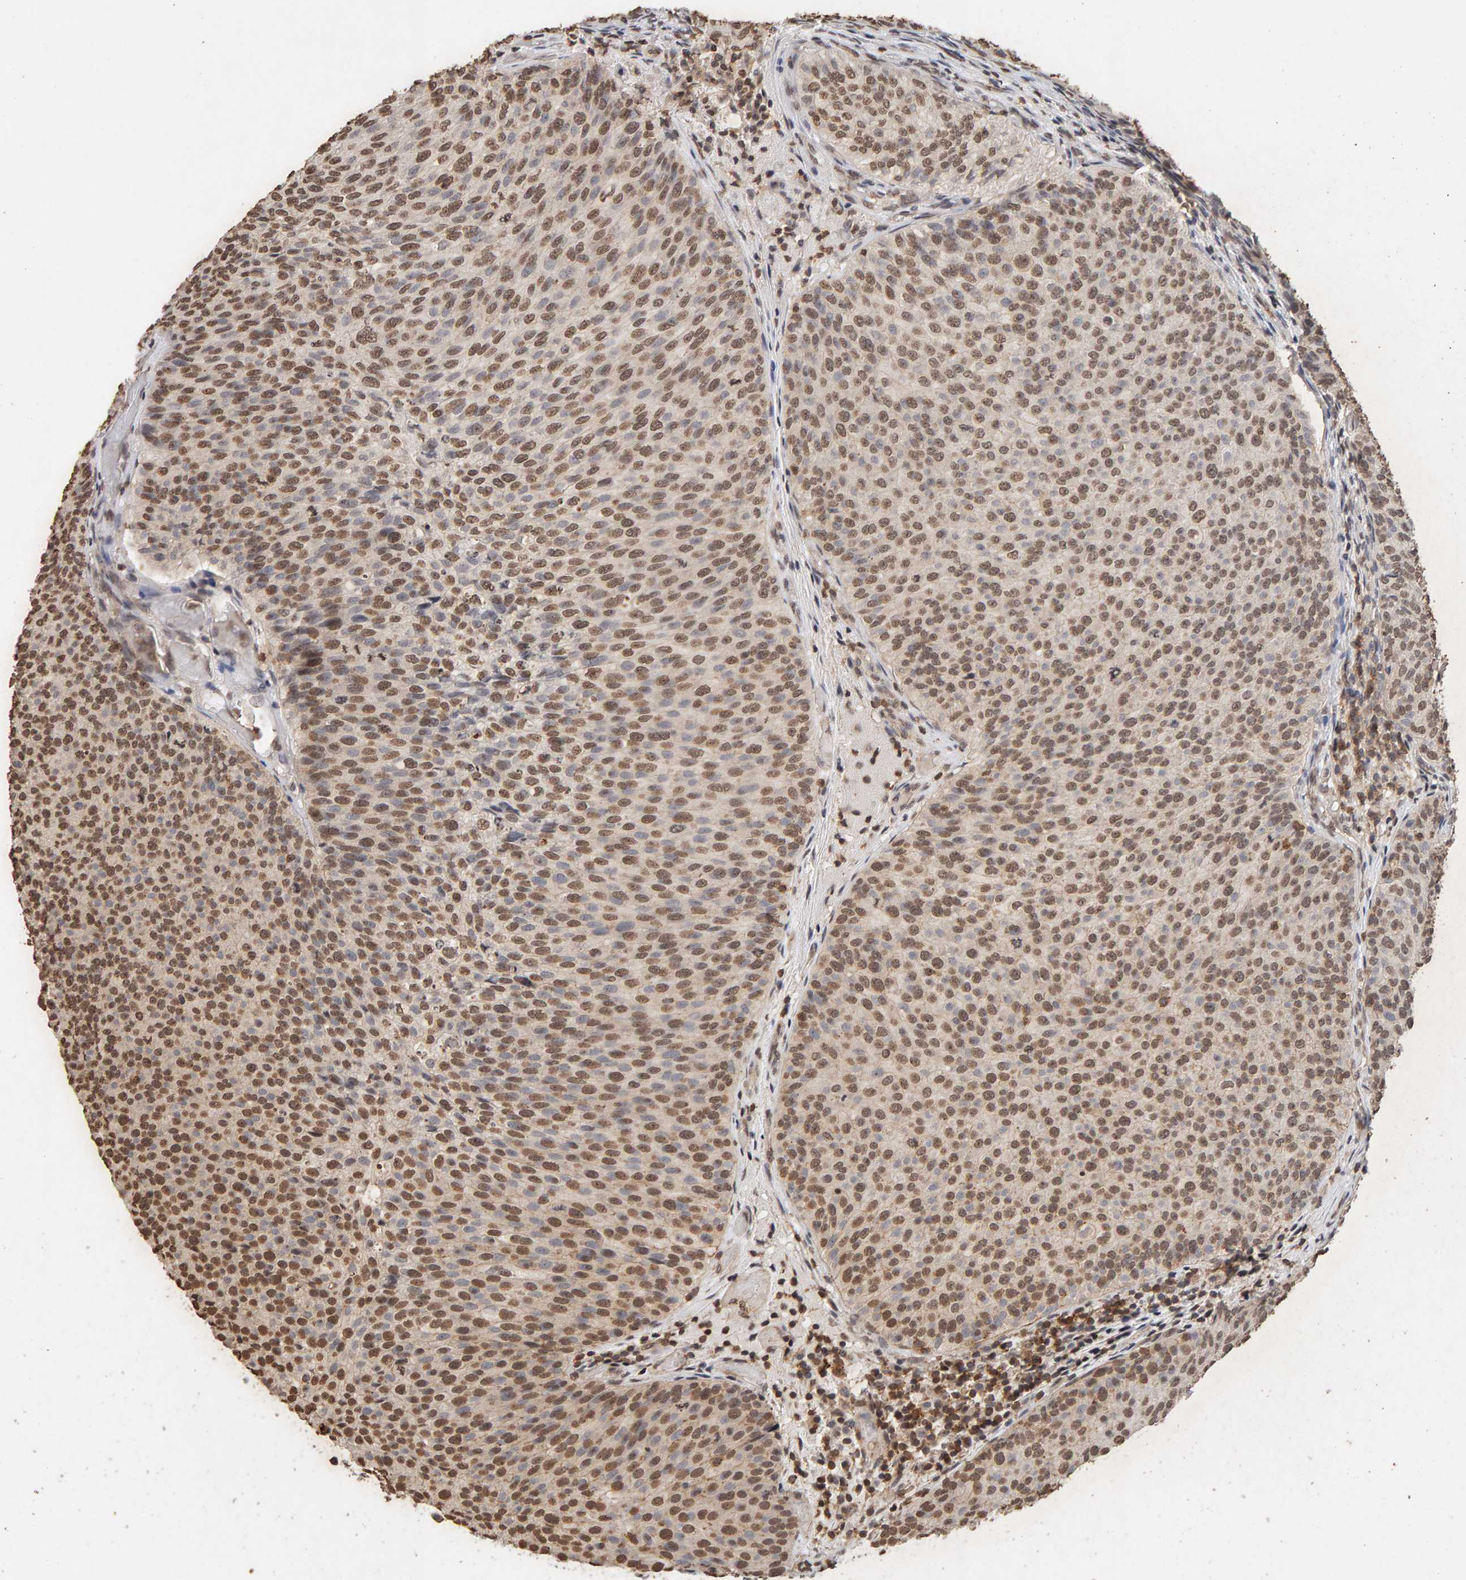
{"staining": {"intensity": "moderate", "quantity": ">75%", "location": "nuclear"}, "tissue": "urothelial cancer", "cell_type": "Tumor cells", "image_type": "cancer", "snomed": [{"axis": "morphology", "description": "Urothelial carcinoma, Low grade"}, {"axis": "topography", "description": "Urinary bladder"}], "caption": "The histopathology image demonstrates immunohistochemical staining of urothelial carcinoma (low-grade). There is moderate nuclear staining is present in about >75% of tumor cells.", "gene": "DNAJB5", "patient": {"sex": "male", "age": 86}}